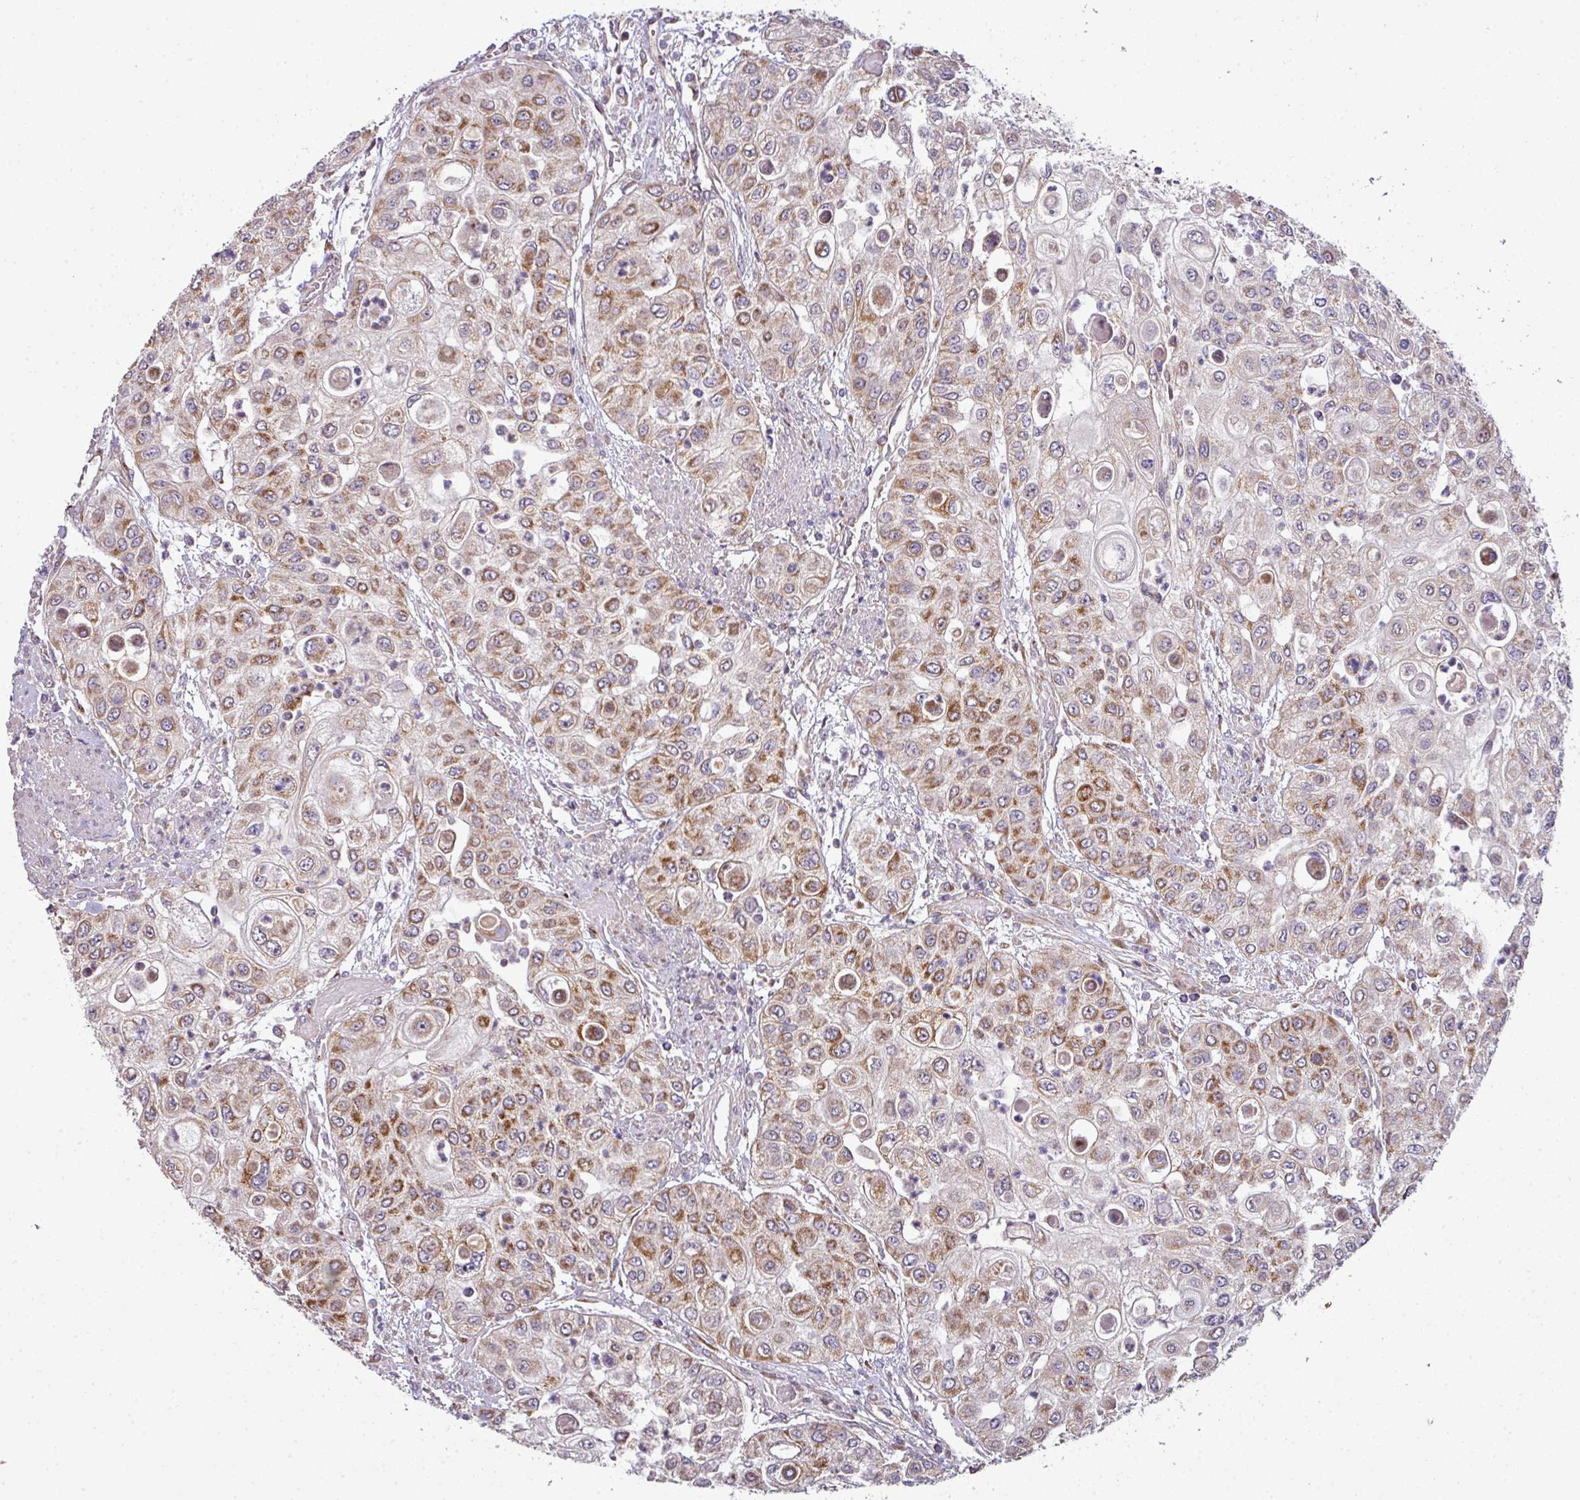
{"staining": {"intensity": "moderate", "quantity": ">75%", "location": "cytoplasmic/membranous"}, "tissue": "urothelial cancer", "cell_type": "Tumor cells", "image_type": "cancer", "snomed": [{"axis": "morphology", "description": "Urothelial carcinoma, High grade"}, {"axis": "topography", "description": "Urinary bladder"}], "caption": "A medium amount of moderate cytoplasmic/membranous expression is identified in about >75% of tumor cells in urothelial cancer tissue.", "gene": "TIMMDC1", "patient": {"sex": "female", "age": 79}}